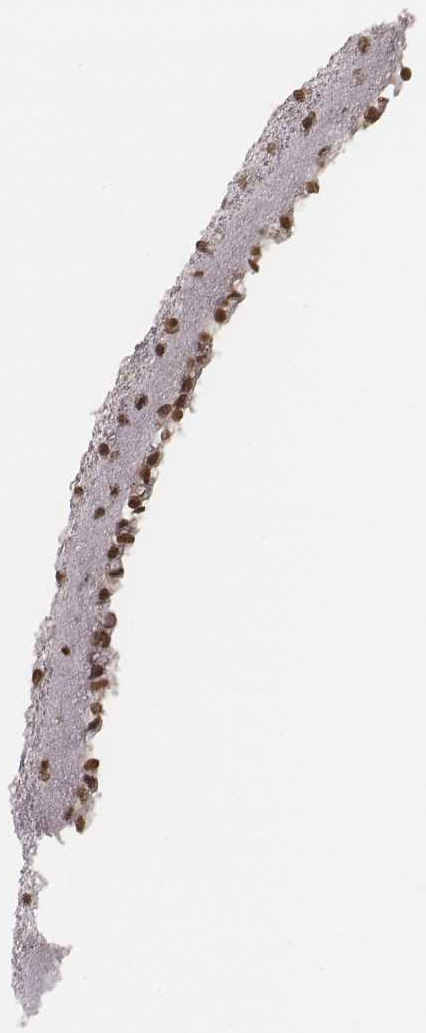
{"staining": {"intensity": "moderate", "quantity": ">75%", "location": "nuclear"}, "tissue": "caudate", "cell_type": "Glial cells", "image_type": "normal", "snomed": [{"axis": "morphology", "description": "Normal tissue, NOS"}, {"axis": "topography", "description": "Lateral ventricle wall"}], "caption": "A brown stain labels moderate nuclear positivity of a protein in glial cells of normal caudate. (brown staining indicates protein expression, while blue staining denotes nuclei).", "gene": "HMGA2", "patient": {"sex": "female", "age": 71}}